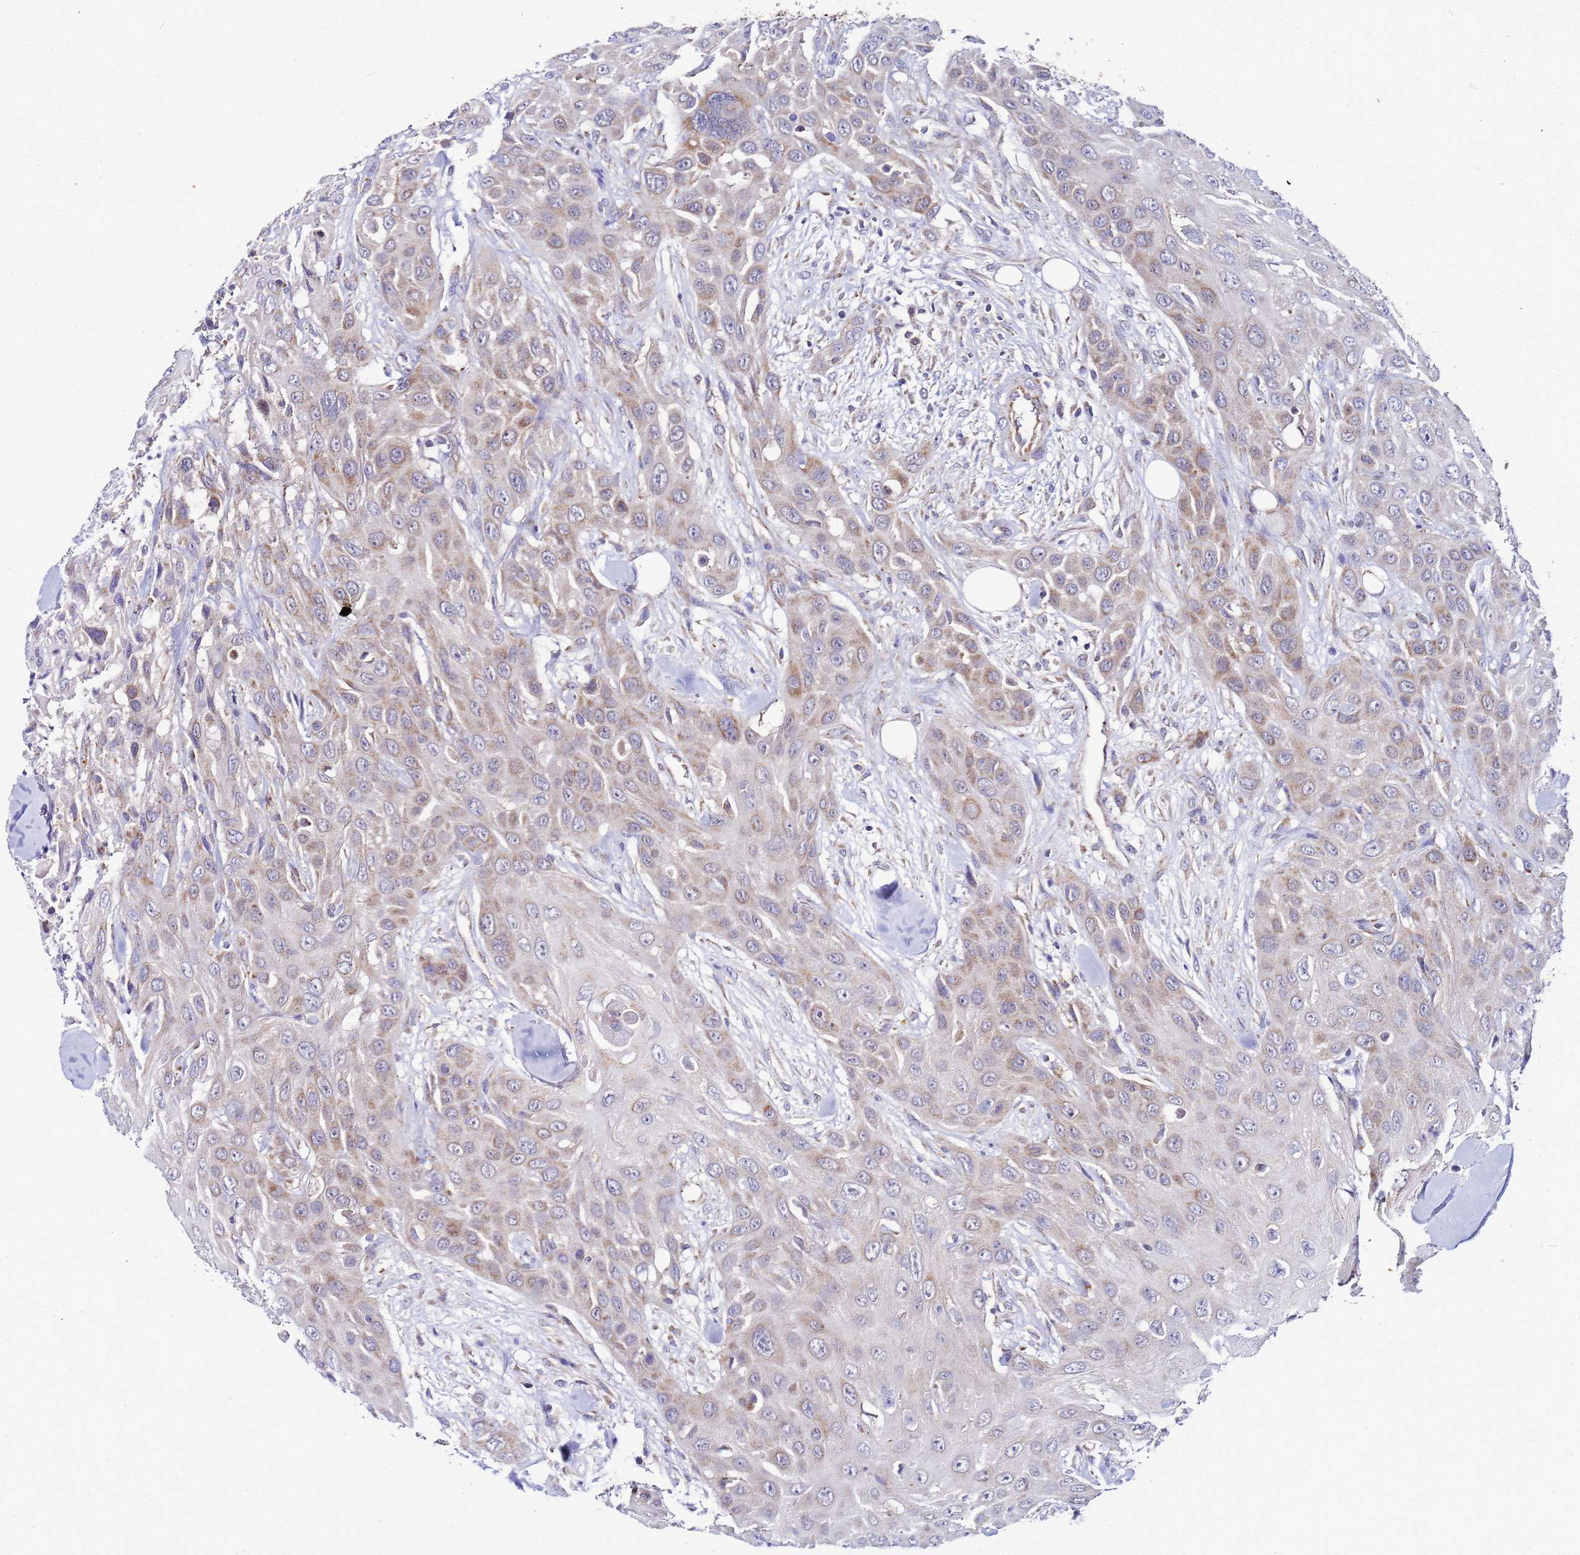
{"staining": {"intensity": "weak", "quantity": "25%-75%", "location": "cytoplasmic/membranous"}, "tissue": "head and neck cancer", "cell_type": "Tumor cells", "image_type": "cancer", "snomed": [{"axis": "morphology", "description": "Squamous cell carcinoma, NOS"}, {"axis": "topography", "description": "Head-Neck"}], "caption": "Human squamous cell carcinoma (head and neck) stained for a protein (brown) demonstrates weak cytoplasmic/membranous positive staining in about 25%-75% of tumor cells.", "gene": "FAHD2A", "patient": {"sex": "male", "age": 81}}